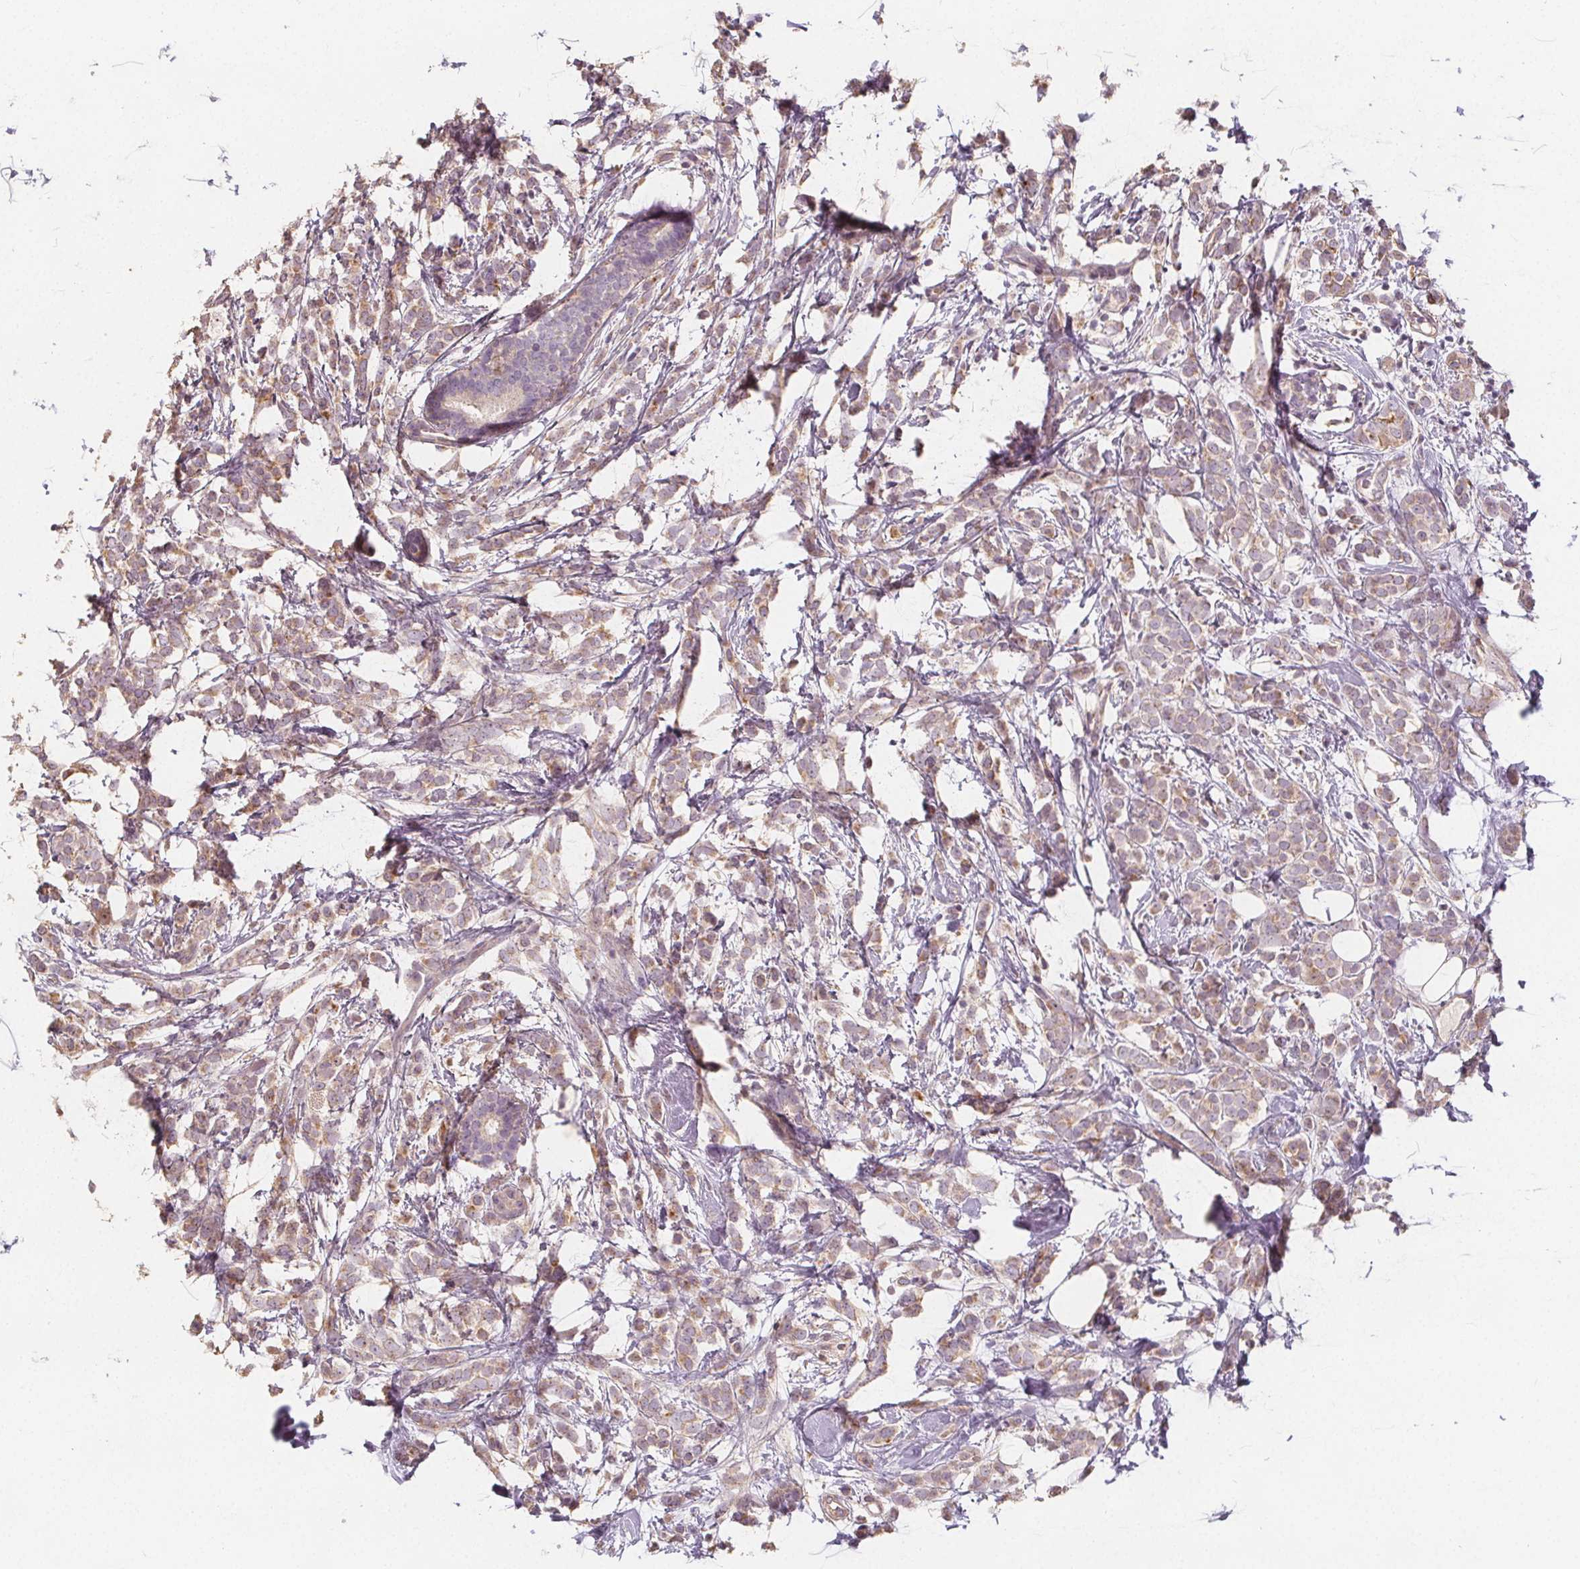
{"staining": {"intensity": "weak", "quantity": "25%-75%", "location": "cytoplasmic/membranous"}, "tissue": "breast cancer", "cell_type": "Tumor cells", "image_type": "cancer", "snomed": [{"axis": "morphology", "description": "Lobular carcinoma"}, {"axis": "topography", "description": "Breast"}], "caption": "A high-resolution histopathology image shows immunohistochemistry staining of breast lobular carcinoma, which exhibits weak cytoplasmic/membranous positivity in about 25%-75% of tumor cells.", "gene": "DRC3", "patient": {"sex": "female", "age": 49}}